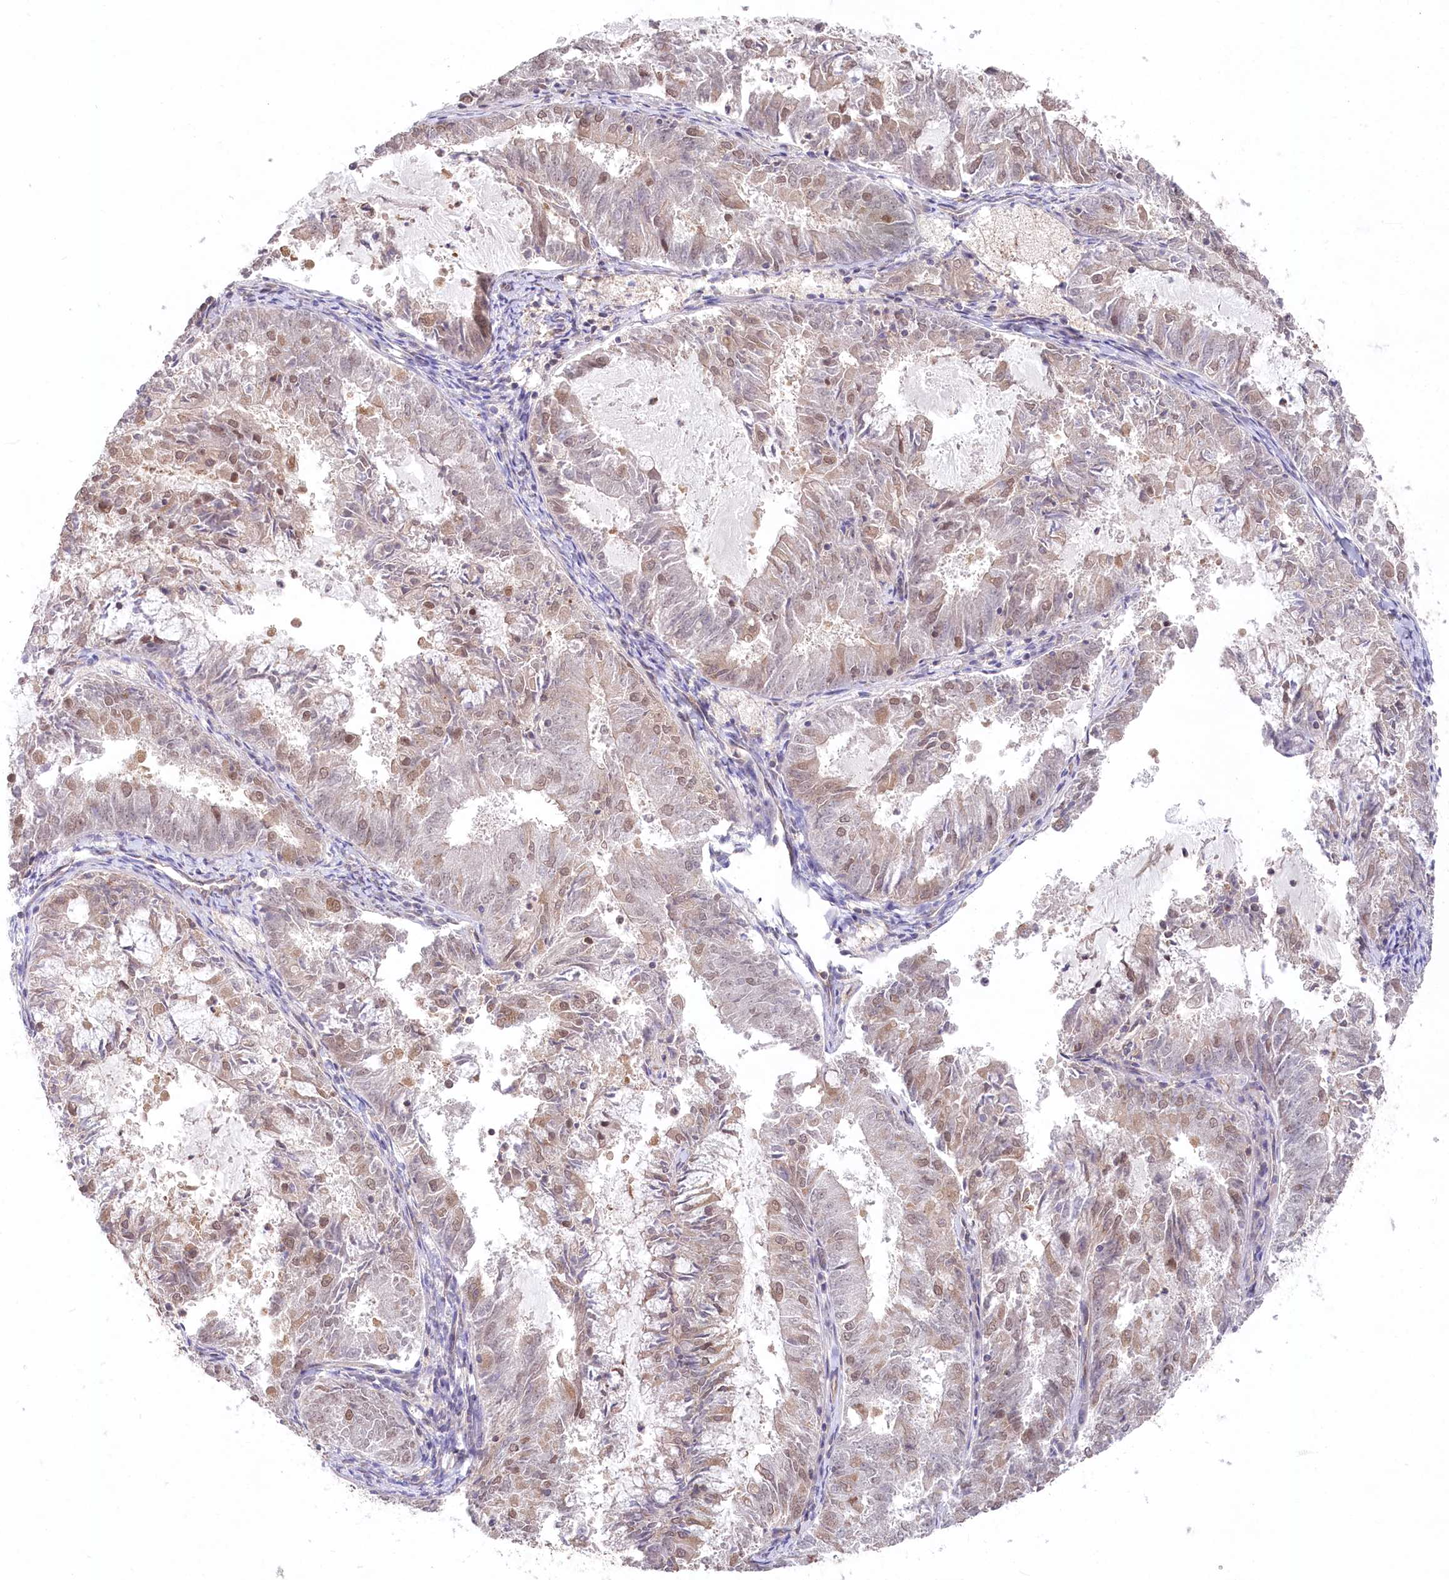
{"staining": {"intensity": "weak", "quantity": "<25%", "location": "cytoplasmic/membranous"}, "tissue": "endometrial cancer", "cell_type": "Tumor cells", "image_type": "cancer", "snomed": [{"axis": "morphology", "description": "Adenocarcinoma, NOS"}, {"axis": "topography", "description": "Endometrium"}], "caption": "The photomicrograph shows no staining of tumor cells in endometrial cancer. (Stains: DAB immunohistochemistry (IHC) with hematoxylin counter stain, Microscopy: brightfield microscopy at high magnification).", "gene": "PPP1R21", "patient": {"sex": "female", "age": 57}}